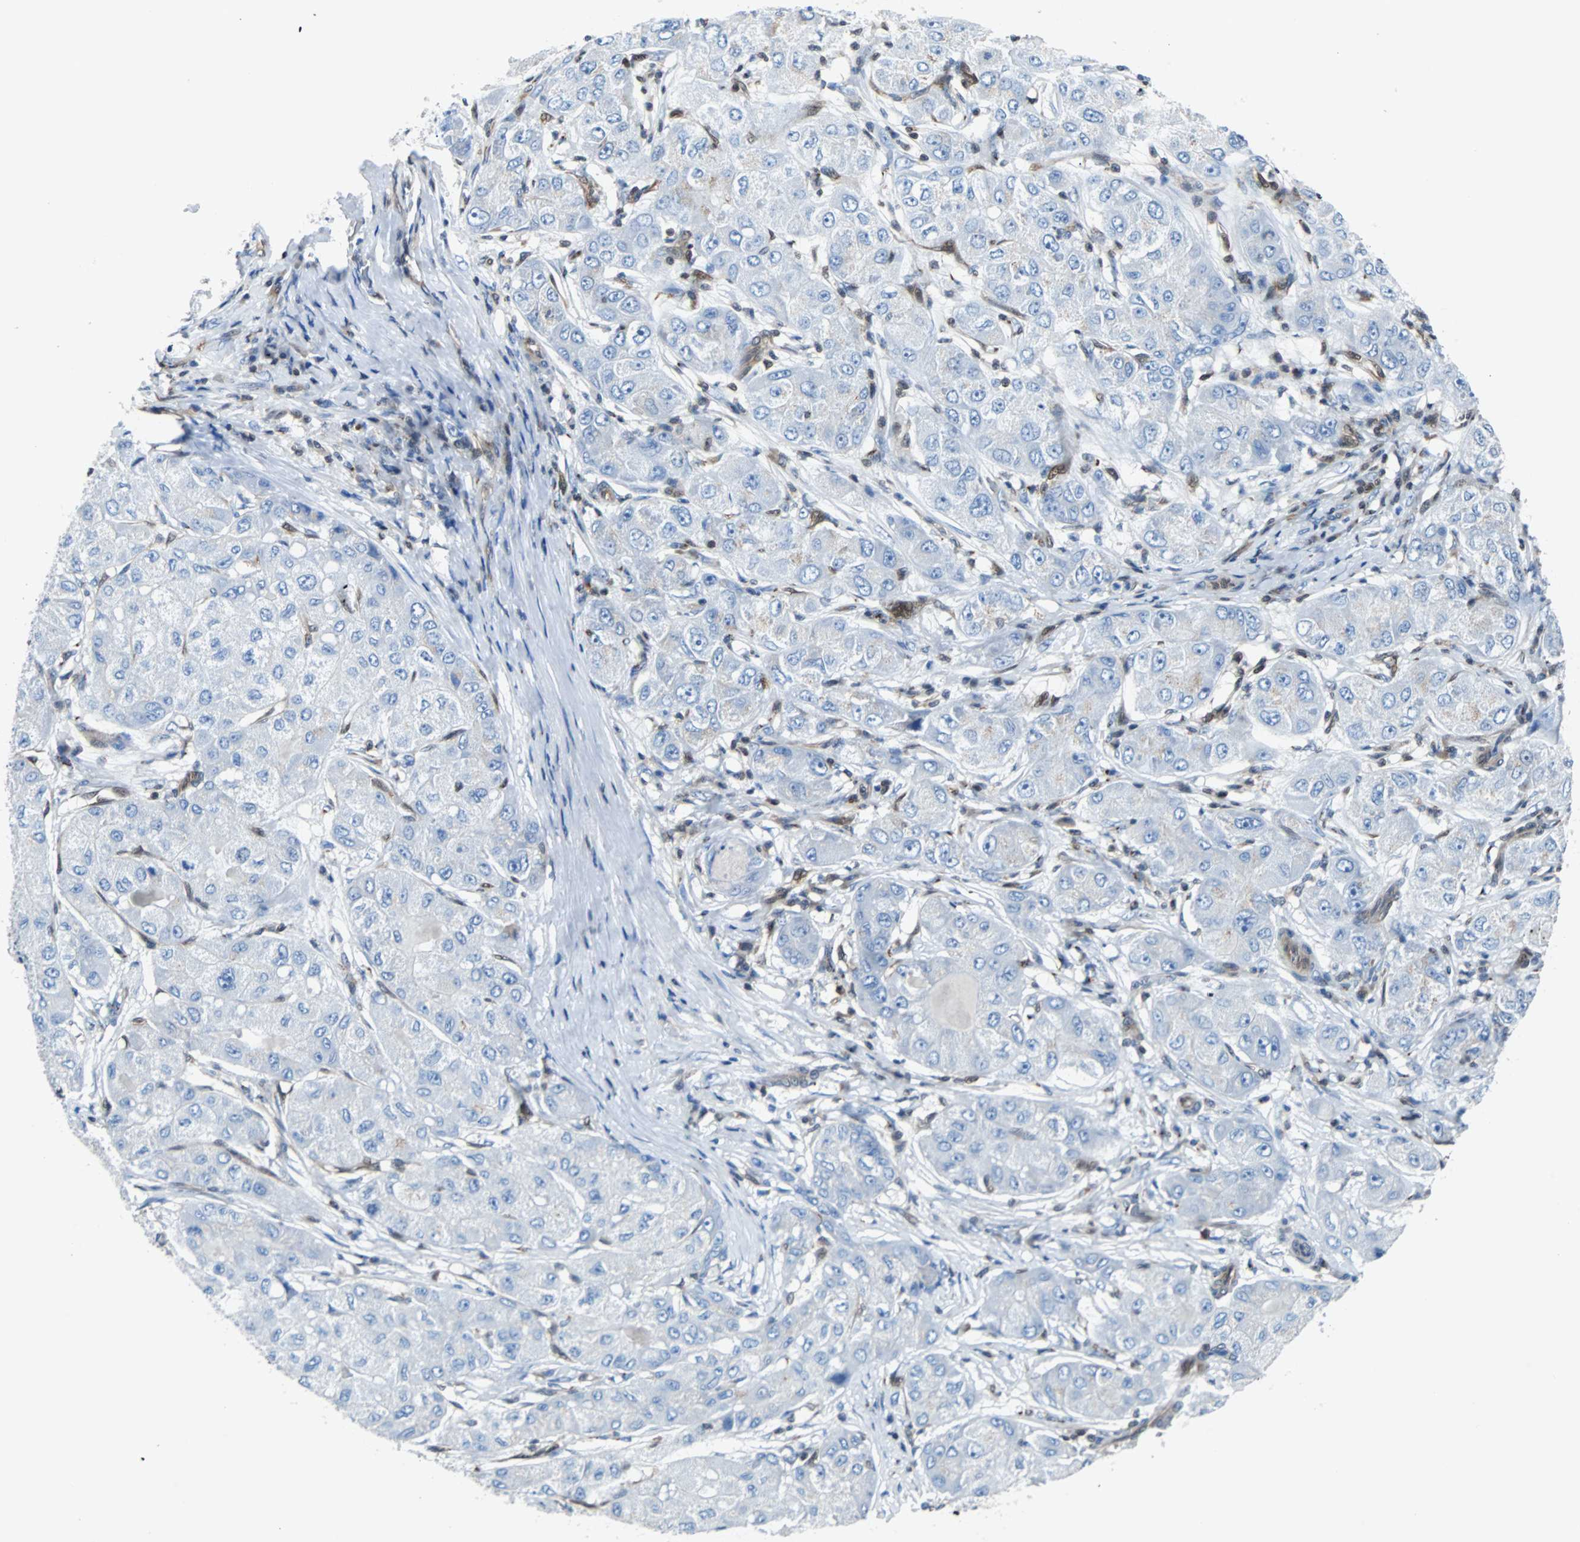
{"staining": {"intensity": "negative", "quantity": "none", "location": "none"}, "tissue": "liver cancer", "cell_type": "Tumor cells", "image_type": "cancer", "snomed": [{"axis": "morphology", "description": "Carcinoma, Hepatocellular, NOS"}, {"axis": "topography", "description": "Liver"}], "caption": "This is an immunohistochemistry (IHC) image of human liver hepatocellular carcinoma. There is no staining in tumor cells.", "gene": "MAP2K6", "patient": {"sex": "male", "age": 80}}